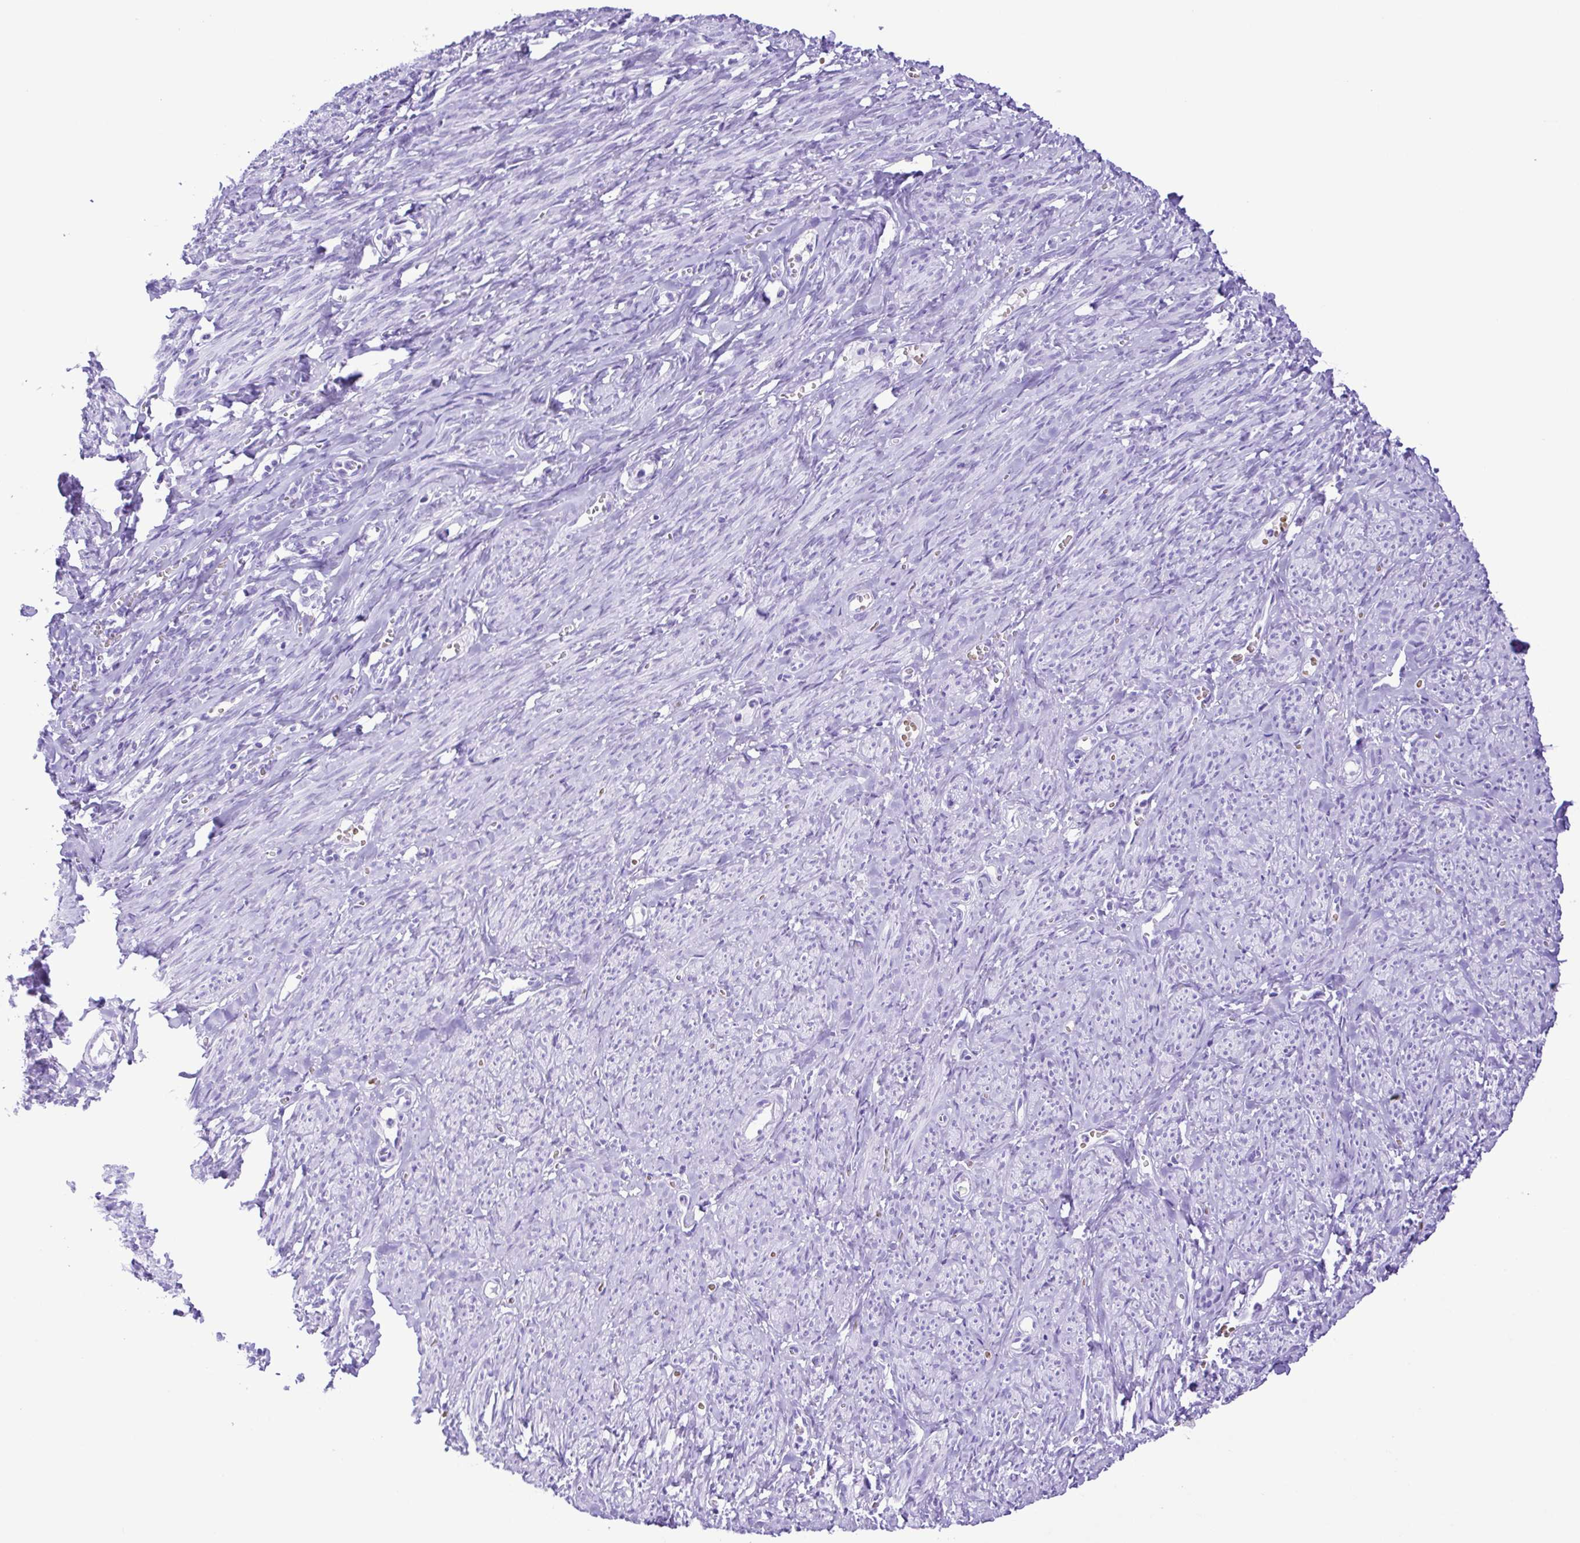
{"staining": {"intensity": "negative", "quantity": "none", "location": "none"}, "tissue": "smooth muscle", "cell_type": "Smooth muscle cells", "image_type": "normal", "snomed": [{"axis": "morphology", "description": "Normal tissue, NOS"}, {"axis": "topography", "description": "Smooth muscle"}], "caption": "High power microscopy image of an immunohistochemistry histopathology image of benign smooth muscle, revealing no significant expression in smooth muscle cells. Brightfield microscopy of immunohistochemistry stained with DAB (brown) and hematoxylin (blue), captured at high magnification.", "gene": "SYT1", "patient": {"sex": "female", "age": 65}}